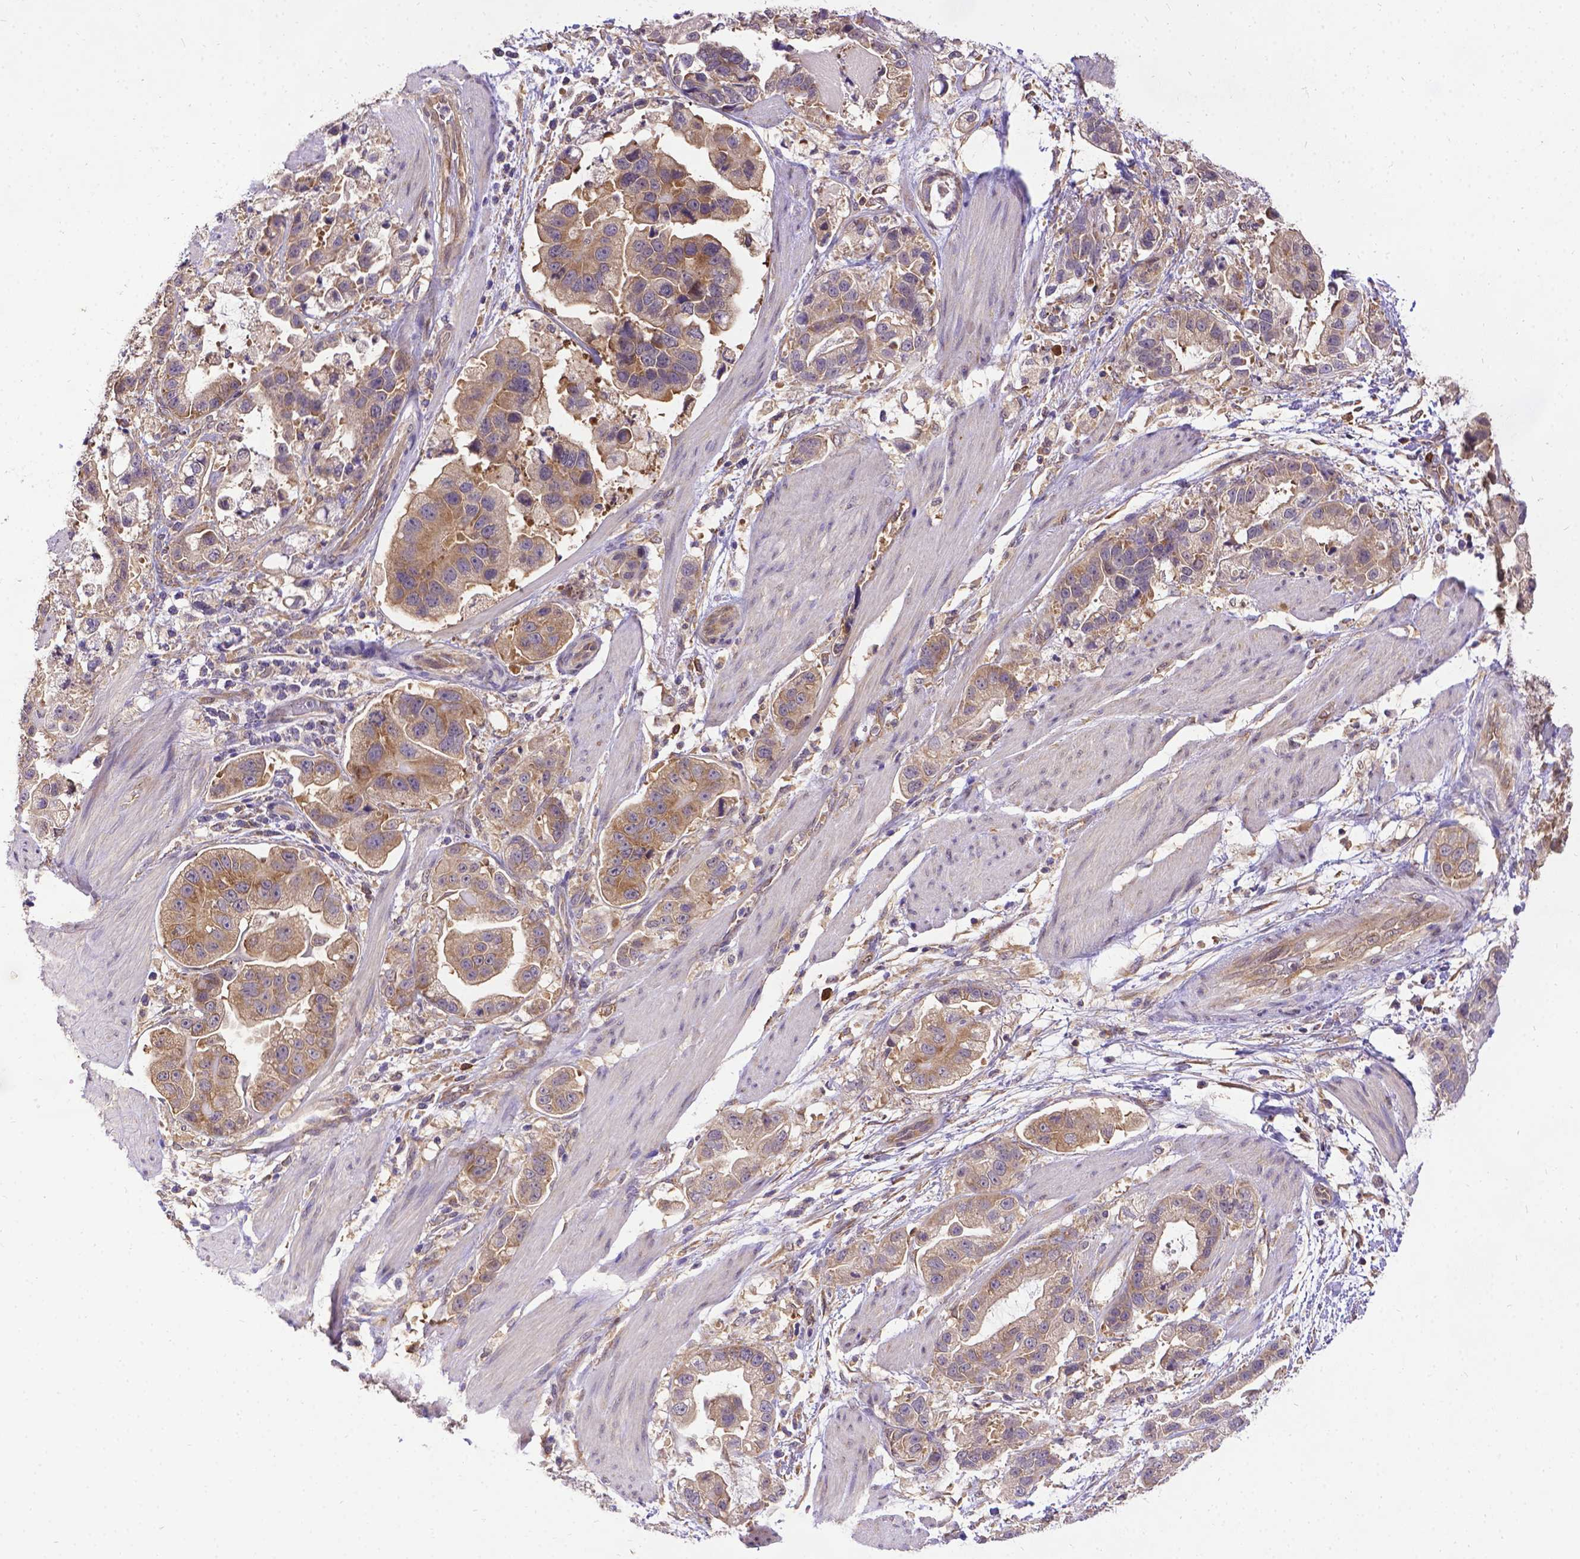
{"staining": {"intensity": "weak", "quantity": ">75%", "location": "cytoplasmic/membranous"}, "tissue": "stomach cancer", "cell_type": "Tumor cells", "image_type": "cancer", "snomed": [{"axis": "morphology", "description": "Adenocarcinoma, NOS"}, {"axis": "topography", "description": "Stomach"}], "caption": "Stomach adenocarcinoma stained for a protein shows weak cytoplasmic/membranous positivity in tumor cells.", "gene": "DENND6A", "patient": {"sex": "male", "age": 59}}